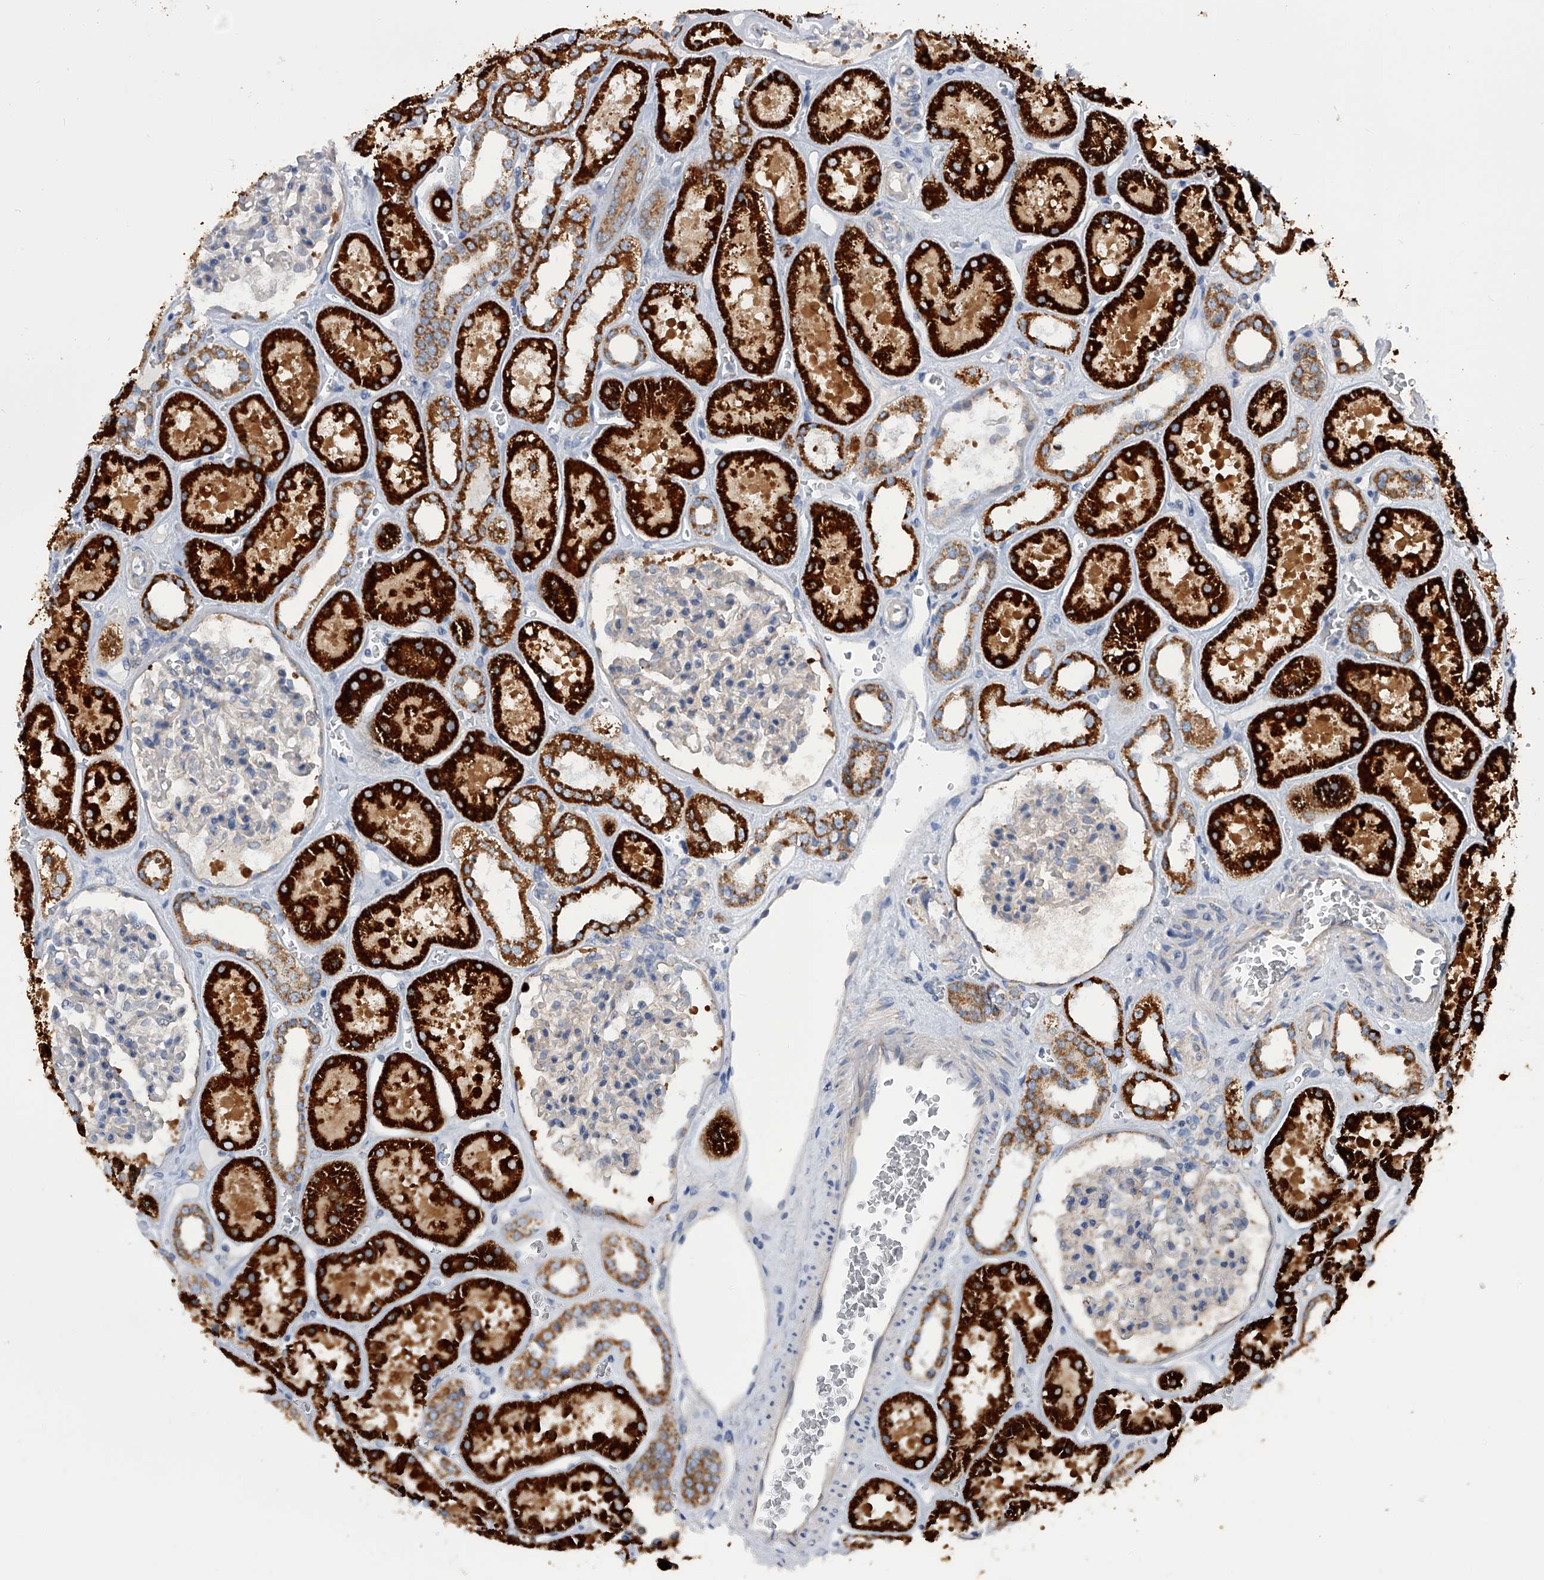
{"staining": {"intensity": "negative", "quantity": "none", "location": "none"}, "tissue": "kidney", "cell_type": "Cells in glomeruli", "image_type": "normal", "snomed": [{"axis": "morphology", "description": "Normal tissue, NOS"}, {"axis": "topography", "description": "Kidney"}], "caption": "An immunohistochemistry micrograph of normal kidney is shown. There is no staining in cells in glomeruli of kidney. (DAB (3,3'-diaminobenzidine) IHC, high magnification).", "gene": "PDSS2", "patient": {"sex": "female", "age": 41}}